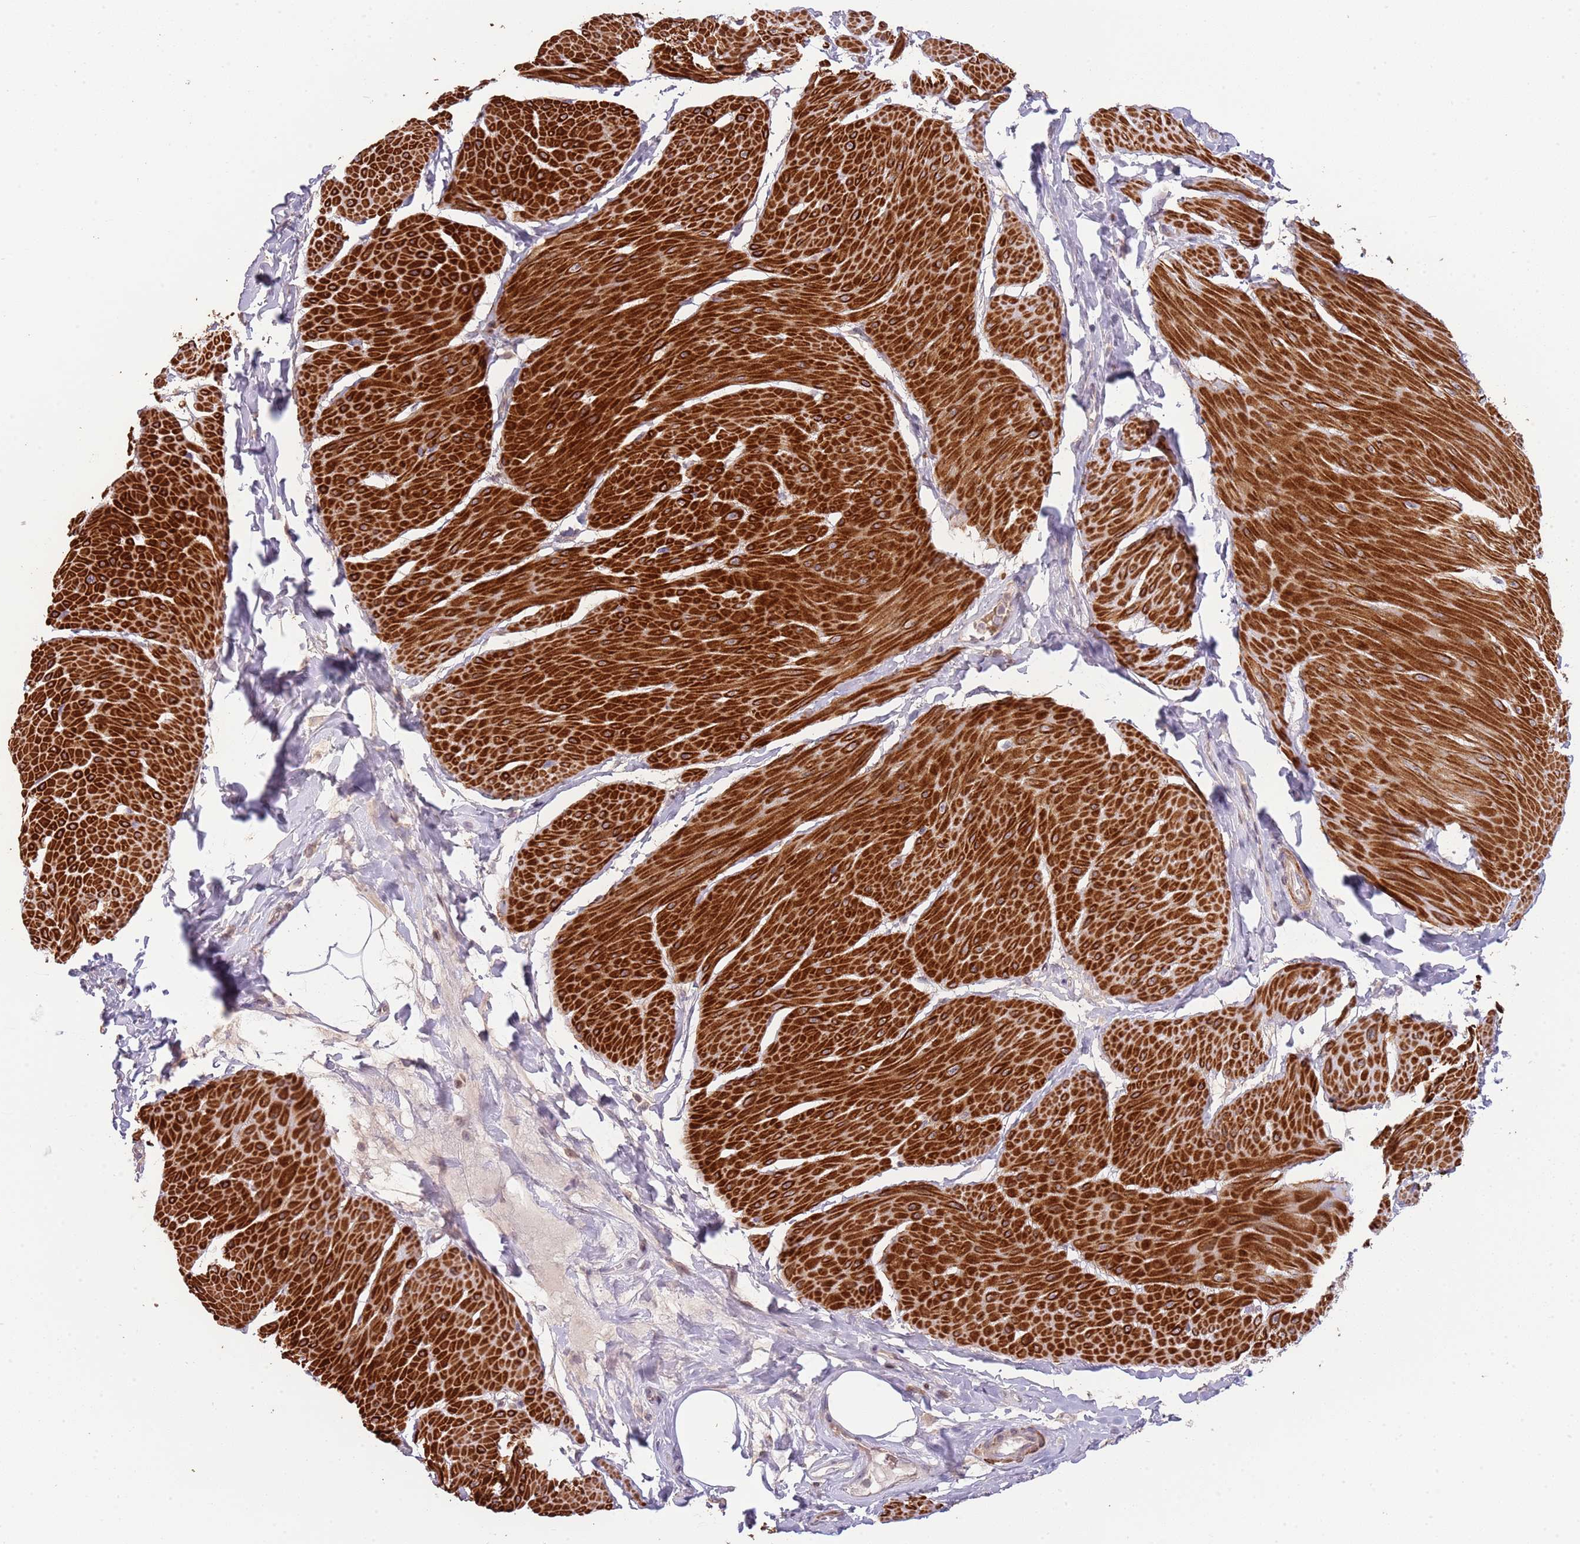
{"staining": {"intensity": "strong", "quantity": ">75%", "location": "cytoplasmic/membranous"}, "tissue": "smooth muscle", "cell_type": "Smooth muscle cells", "image_type": "normal", "snomed": [{"axis": "morphology", "description": "Urothelial carcinoma, High grade"}, {"axis": "topography", "description": "Urinary bladder"}], "caption": "Immunohistochemical staining of unremarkable smooth muscle reveals high levels of strong cytoplasmic/membranous expression in about >75% of smooth muscle cells. (brown staining indicates protein expression, while blue staining denotes nuclei).", "gene": "ADTRP", "patient": {"sex": "male", "age": 46}}